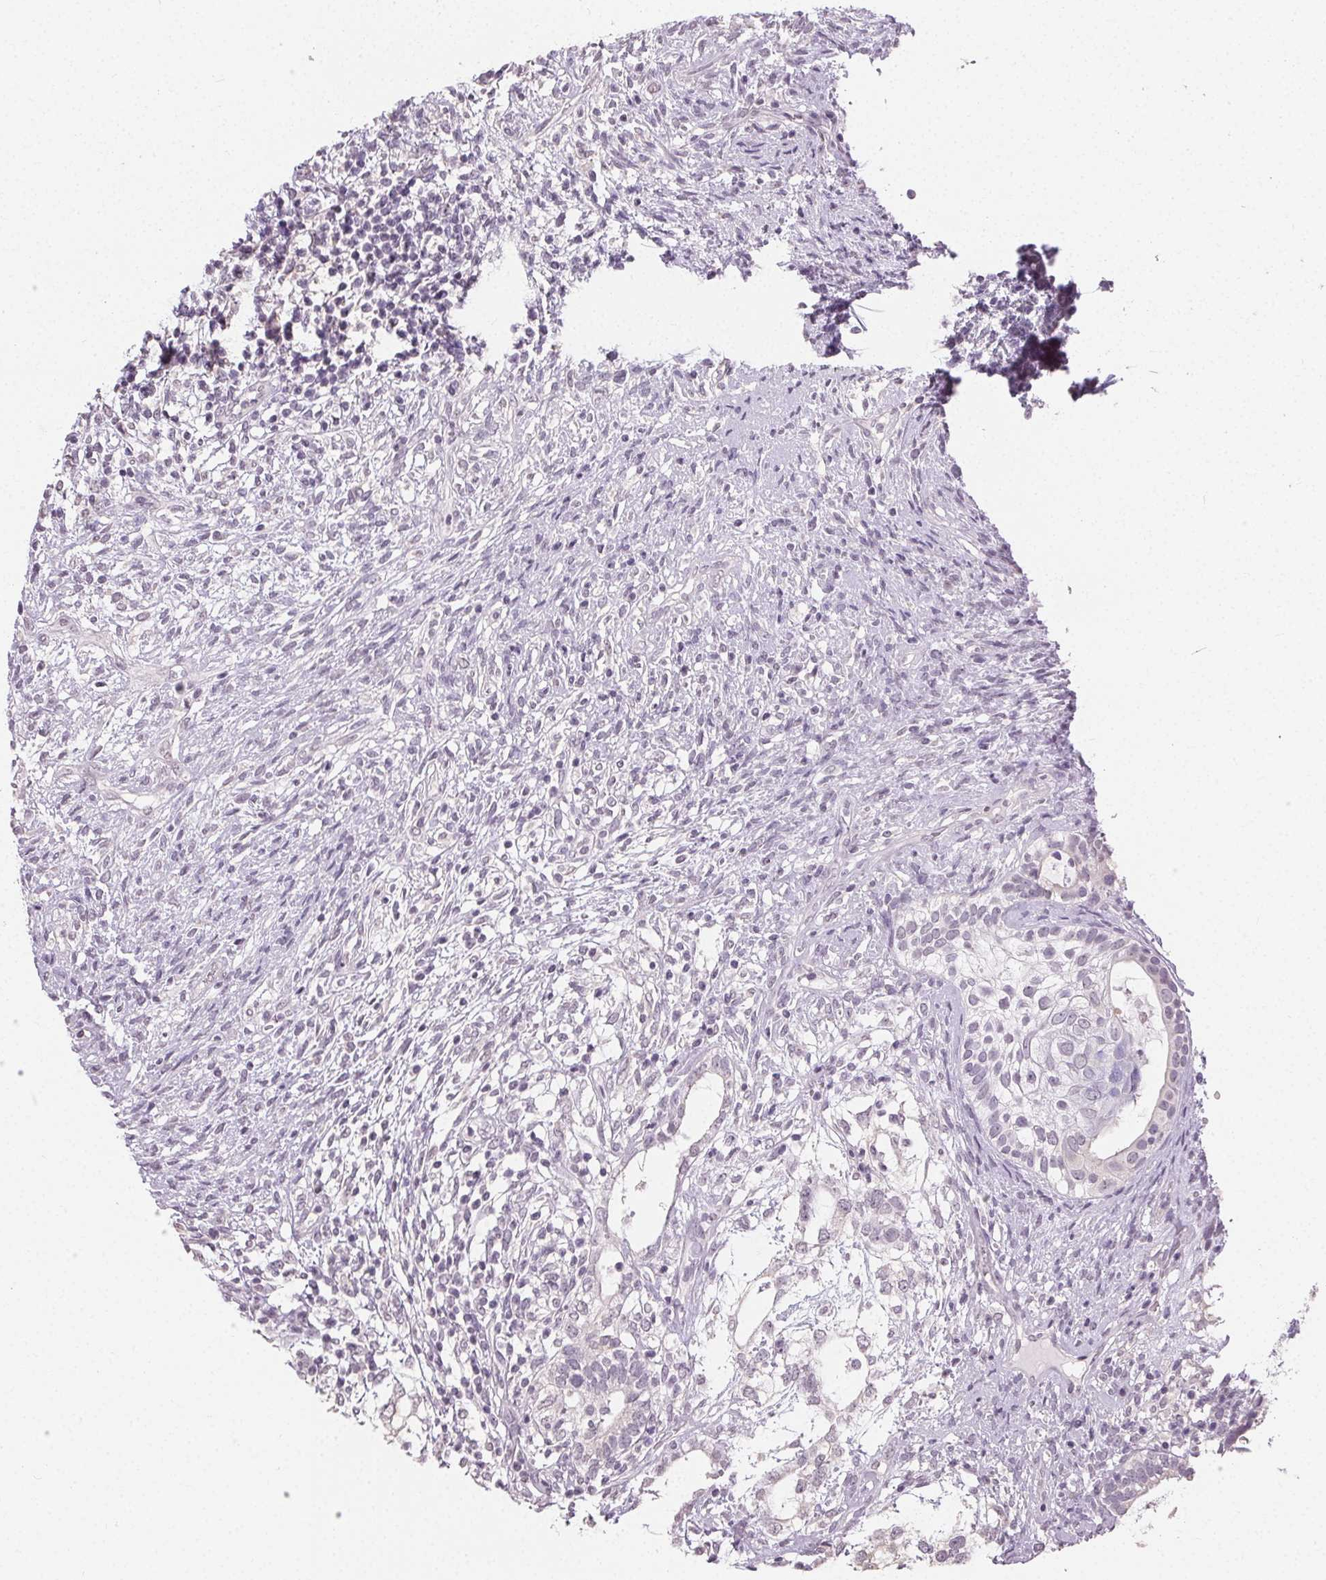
{"staining": {"intensity": "negative", "quantity": "none", "location": "none"}, "tissue": "testis cancer", "cell_type": "Tumor cells", "image_type": "cancer", "snomed": [{"axis": "morphology", "description": "Seminoma, NOS"}, {"axis": "morphology", "description": "Carcinoma, Embryonal, NOS"}, {"axis": "topography", "description": "Testis"}], "caption": "The histopathology image shows no significant positivity in tumor cells of embryonal carcinoma (testis). The staining was performed using DAB (3,3'-diaminobenzidine) to visualize the protein expression in brown, while the nuclei were stained in blue with hematoxylin (Magnification: 20x).", "gene": "TMEM174", "patient": {"sex": "male", "age": 41}}